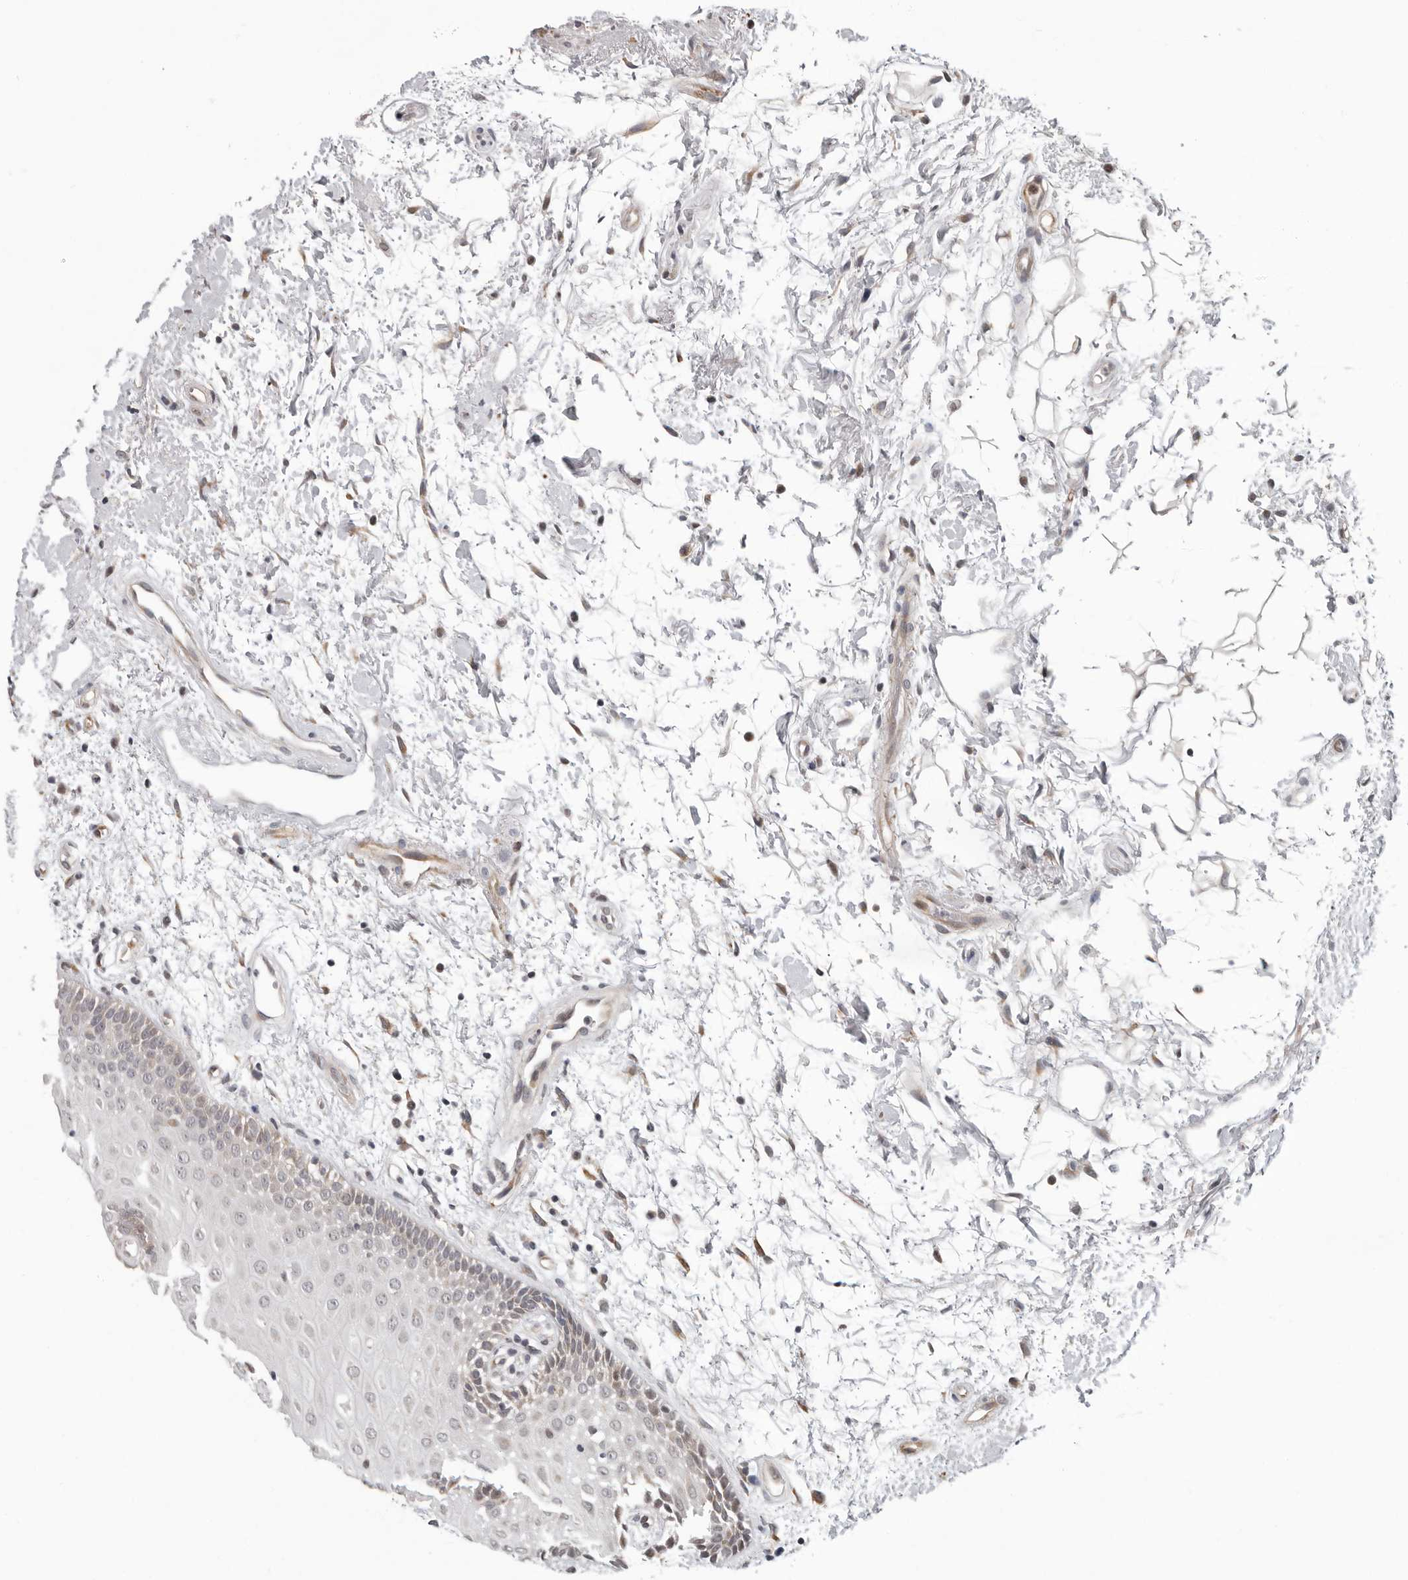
{"staining": {"intensity": "weak", "quantity": "<25%", "location": "cytoplasmic/membranous"}, "tissue": "oral mucosa", "cell_type": "Squamous epithelial cells", "image_type": "normal", "snomed": [{"axis": "morphology", "description": "Normal tissue, NOS"}, {"axis": "topography", "description": "Skeletal muscle"}, {"axis": "topography", "description": "Oral tissue"}, {"axis": "topography", "description": "Peripheral nerve tissue"}], "caption": "An image of oral mucosa stained for a protein displays no brown staining in squamous epithelial cells.", "gene": "RALGPS2", "patient": {"sex": "female", "age": 84}}